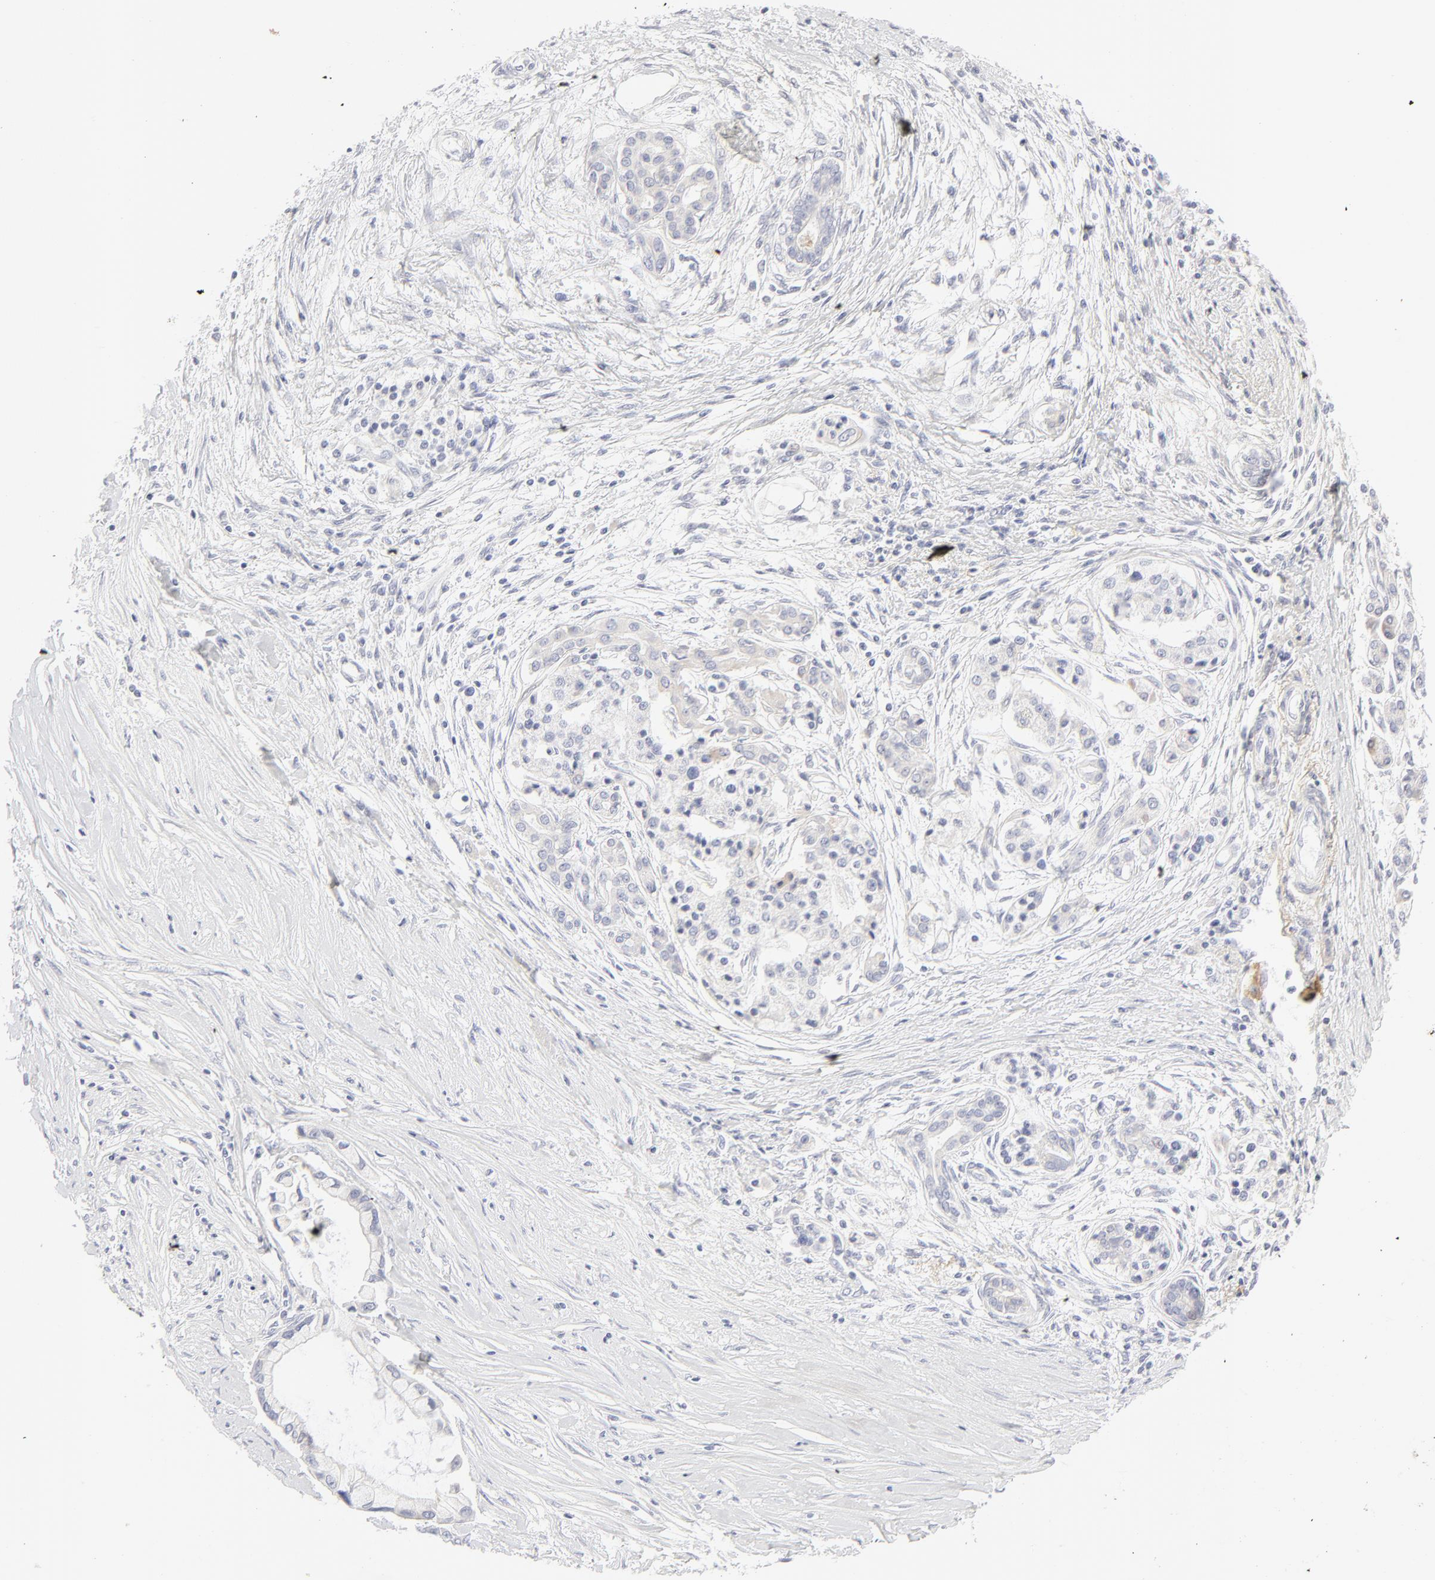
{"staining": {"intensity": "negative", "quantity": "none", "location": "none"}, "tissue": "pancreatic cancer", "cell_type": "Tumor cells", "image_type": "cancer", "snomed": [{"axis": "morphology", "description": "Adenocarcinoma, NOS"}, {"axis": "topography", "description": "Pancreas"}], "caption": "Immunohistochemistry histopathology image of neoplastic tissue: adenocarcinoma (pancreatic) stained with DAB (3,3'-diaminobenzidine) exhibits no significant protein positivity in tumor cells.", "gene": "NPNT", "patient": {"sex": "female", "age": 59}}